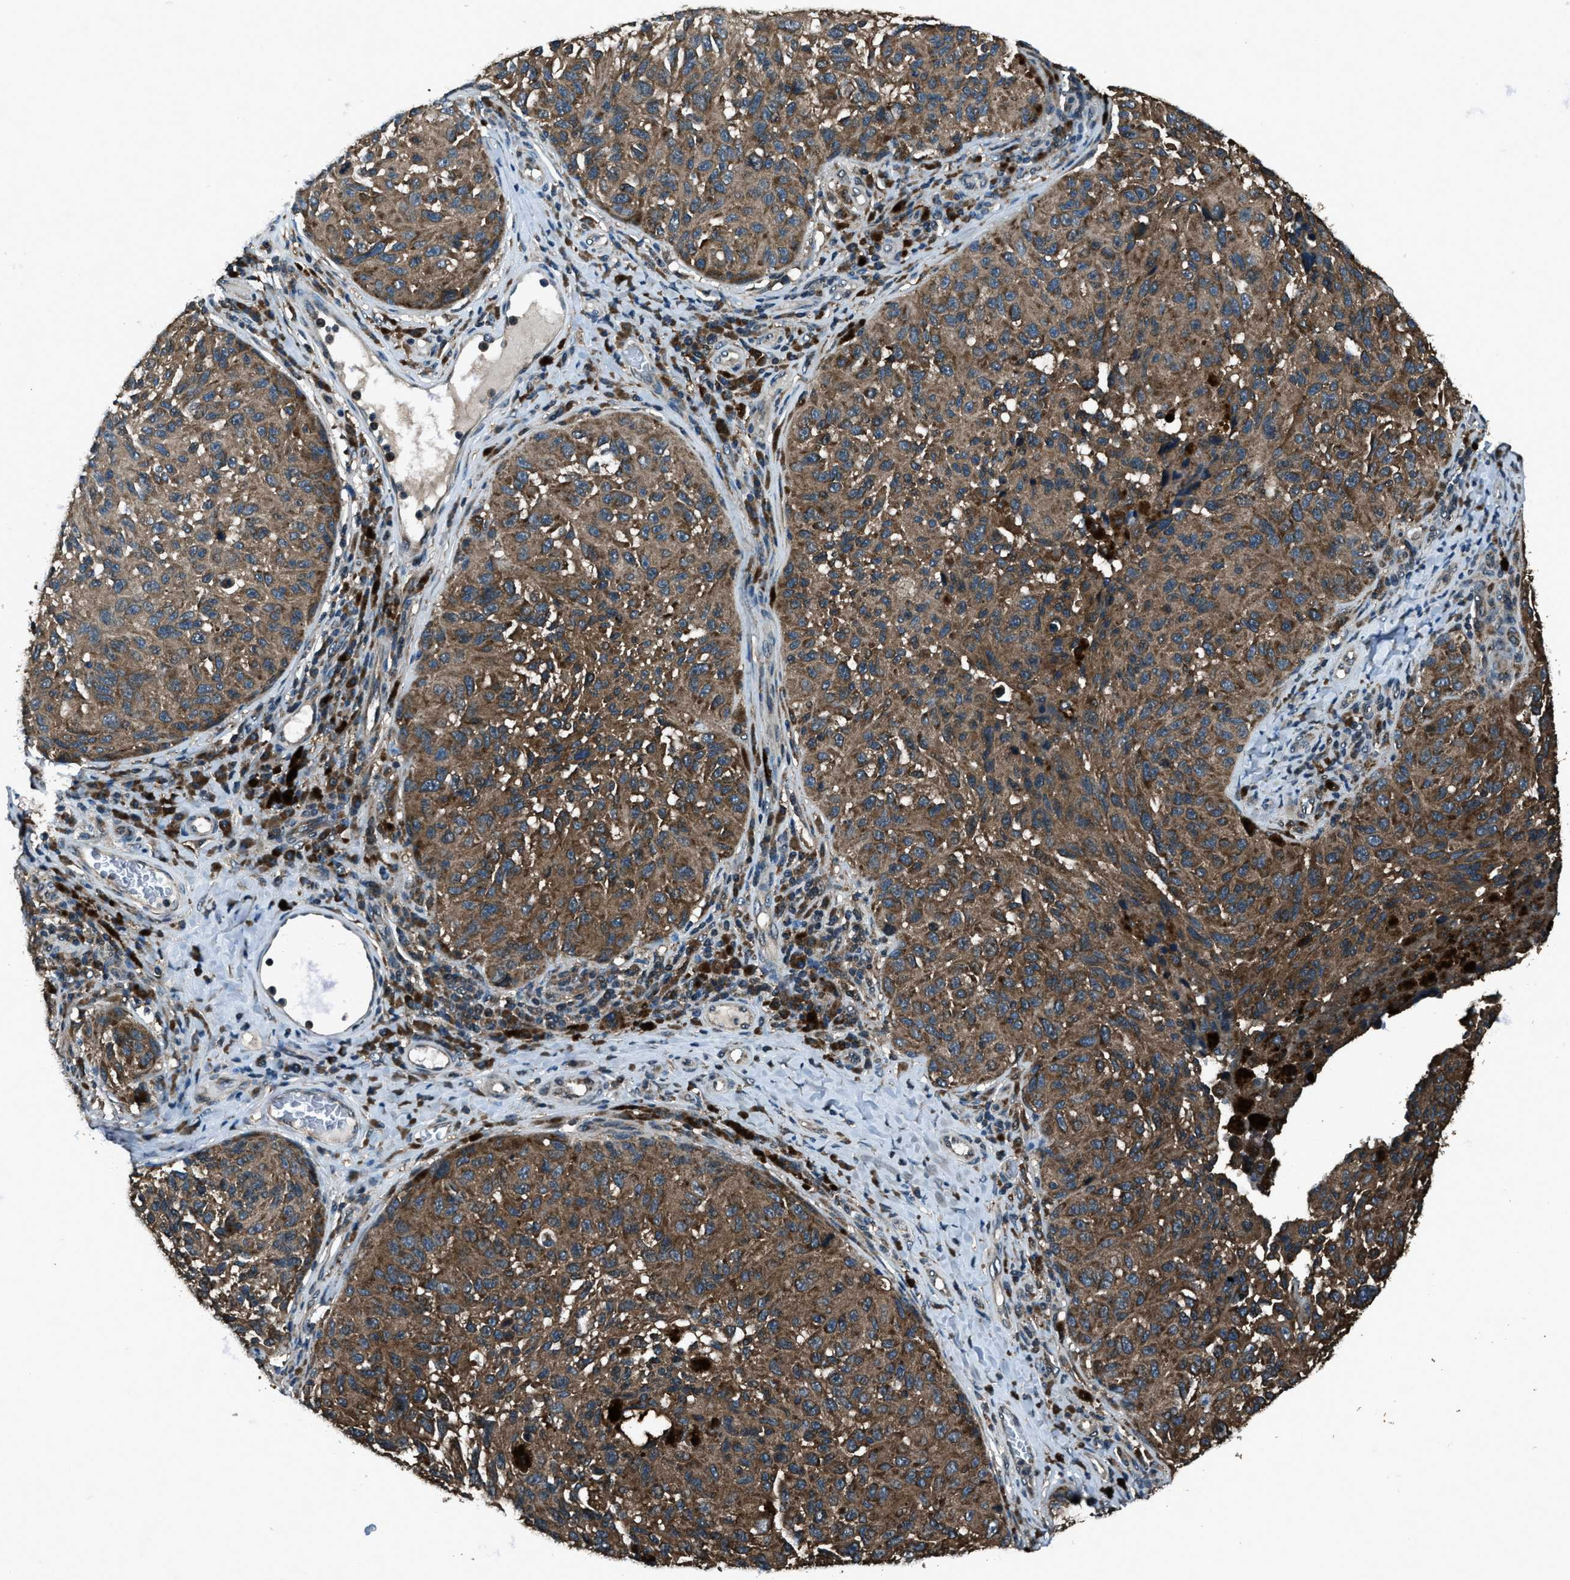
{"staining": {"intensity": "moderate", "quantity": ">75%", "location": "cytoplasmic/membranous"}, "tissue": "melanoma", "cell_type": "Tumor cells", "image_type": "cancer", "snomed": [{"axis": "morphology", "description": "Malignant melanoma, NOS"}, {"axis": "topography", "description": "Skin"}], "caption": "Moderate cytoplasmic/membranous protein staining is identified in about >75% of tumor cells in malignant melanoma. (Stains: DAB (3,3'-diaminobenzidine) in brown, nuclei in blue, Microscopy: brightfield microscopy at high magnification).", "gene": "TRIM4", "patient": {"sex": "female", "age": 73}}